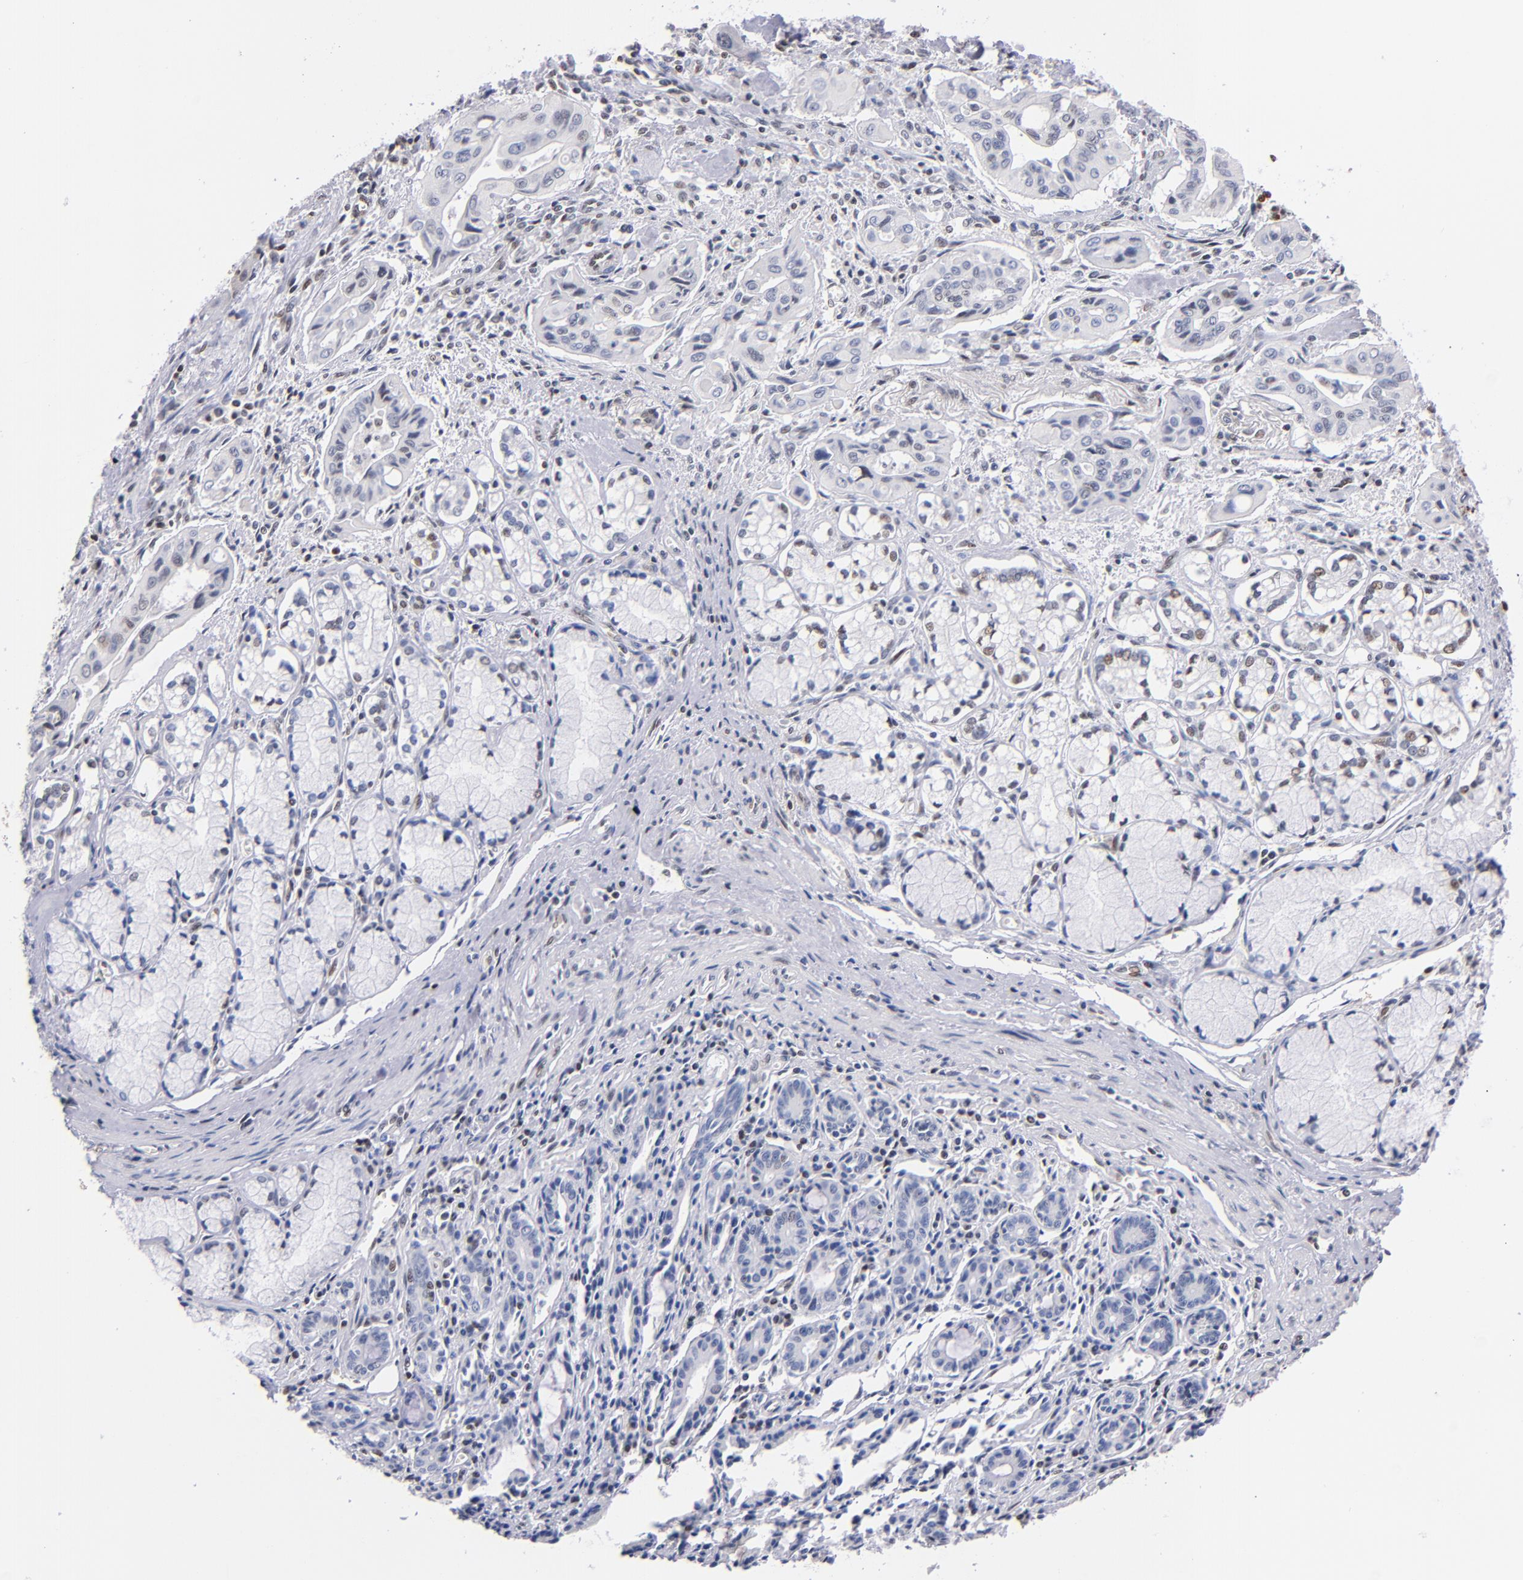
{"staining": {"intensity": "weak", "quantity": "<25%", "location": "nuclear"}, "tissue": "pancreatic cancer", "cell_type": "Tumor cells", "image_type": "cancer", "snomed": [{"axis": "morphology", "description": "Adenocarcinoma, NOS"}, {"axis": "topography", "description": "Pancreas"}], "caption": "Human pancreatic cancer (adenocarcinoma) stained for a protein using immunohistochemistry (IHC) reveals no positivity in tumor cells.", "gene": "IFI16", "patient": {"sex": "male", "age": 77}}